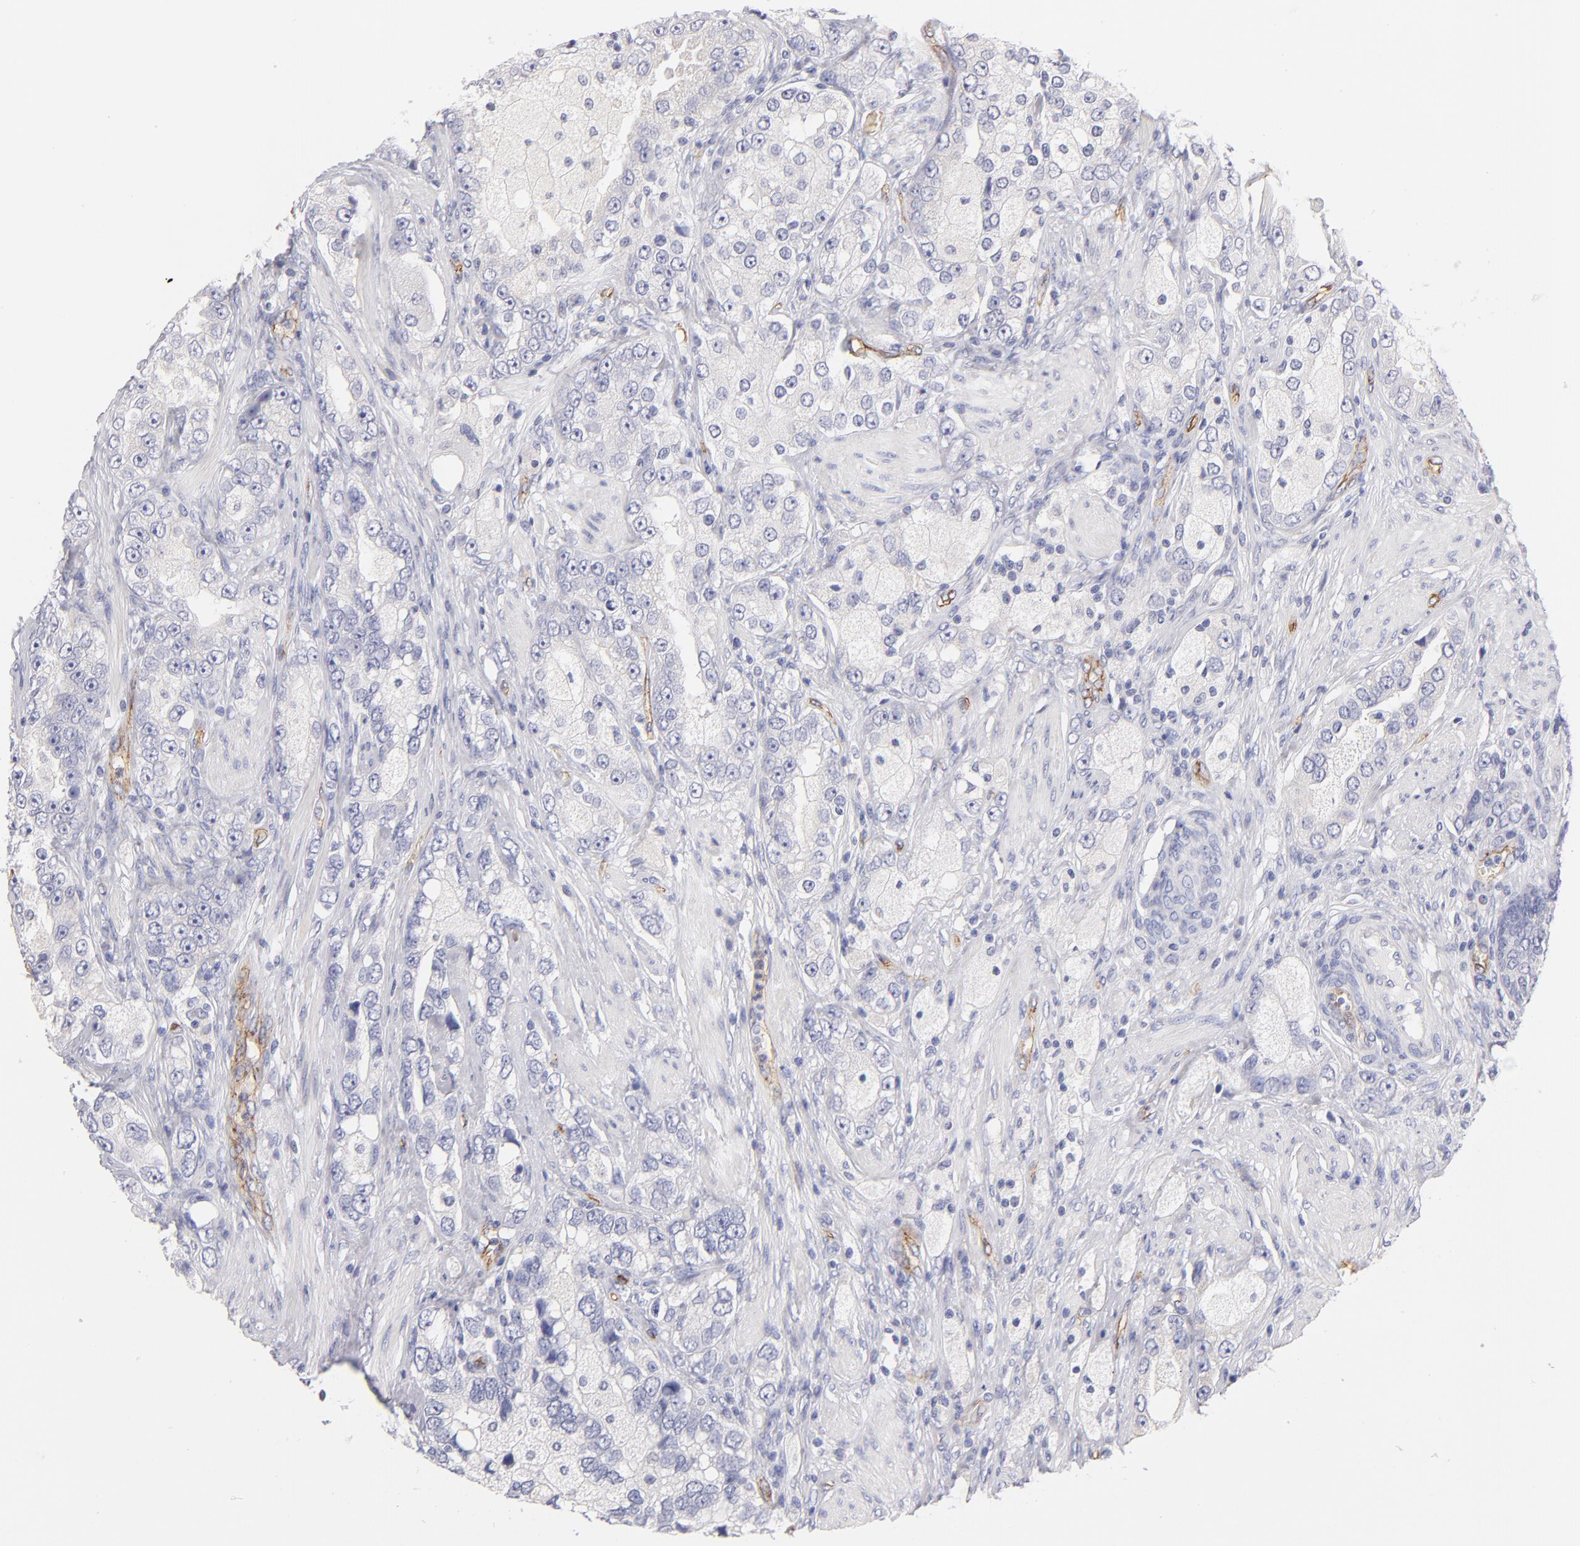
{"staining": {"intensity": "negative", "quantity": "none", "location": "none"}, "tissue": "prostate cancer", "cell_type": "Tumor cells", "image_type": "cancer", "snomed": [{"axis": "morphology", "description": "Adenocarcinoma, High grade"}, {"axis": "topography", "description": "Prostate"}], "caption": "IHC image of neoplastic tissue: prostate cancer (adenocarcinoma (high-grade)) stained with DAB (3,3'-diaminobenzidine) shows no significant protein staining in tumor cells.", "gene": "PLVAP", "patient": {"sex": "male", "age": 63}}